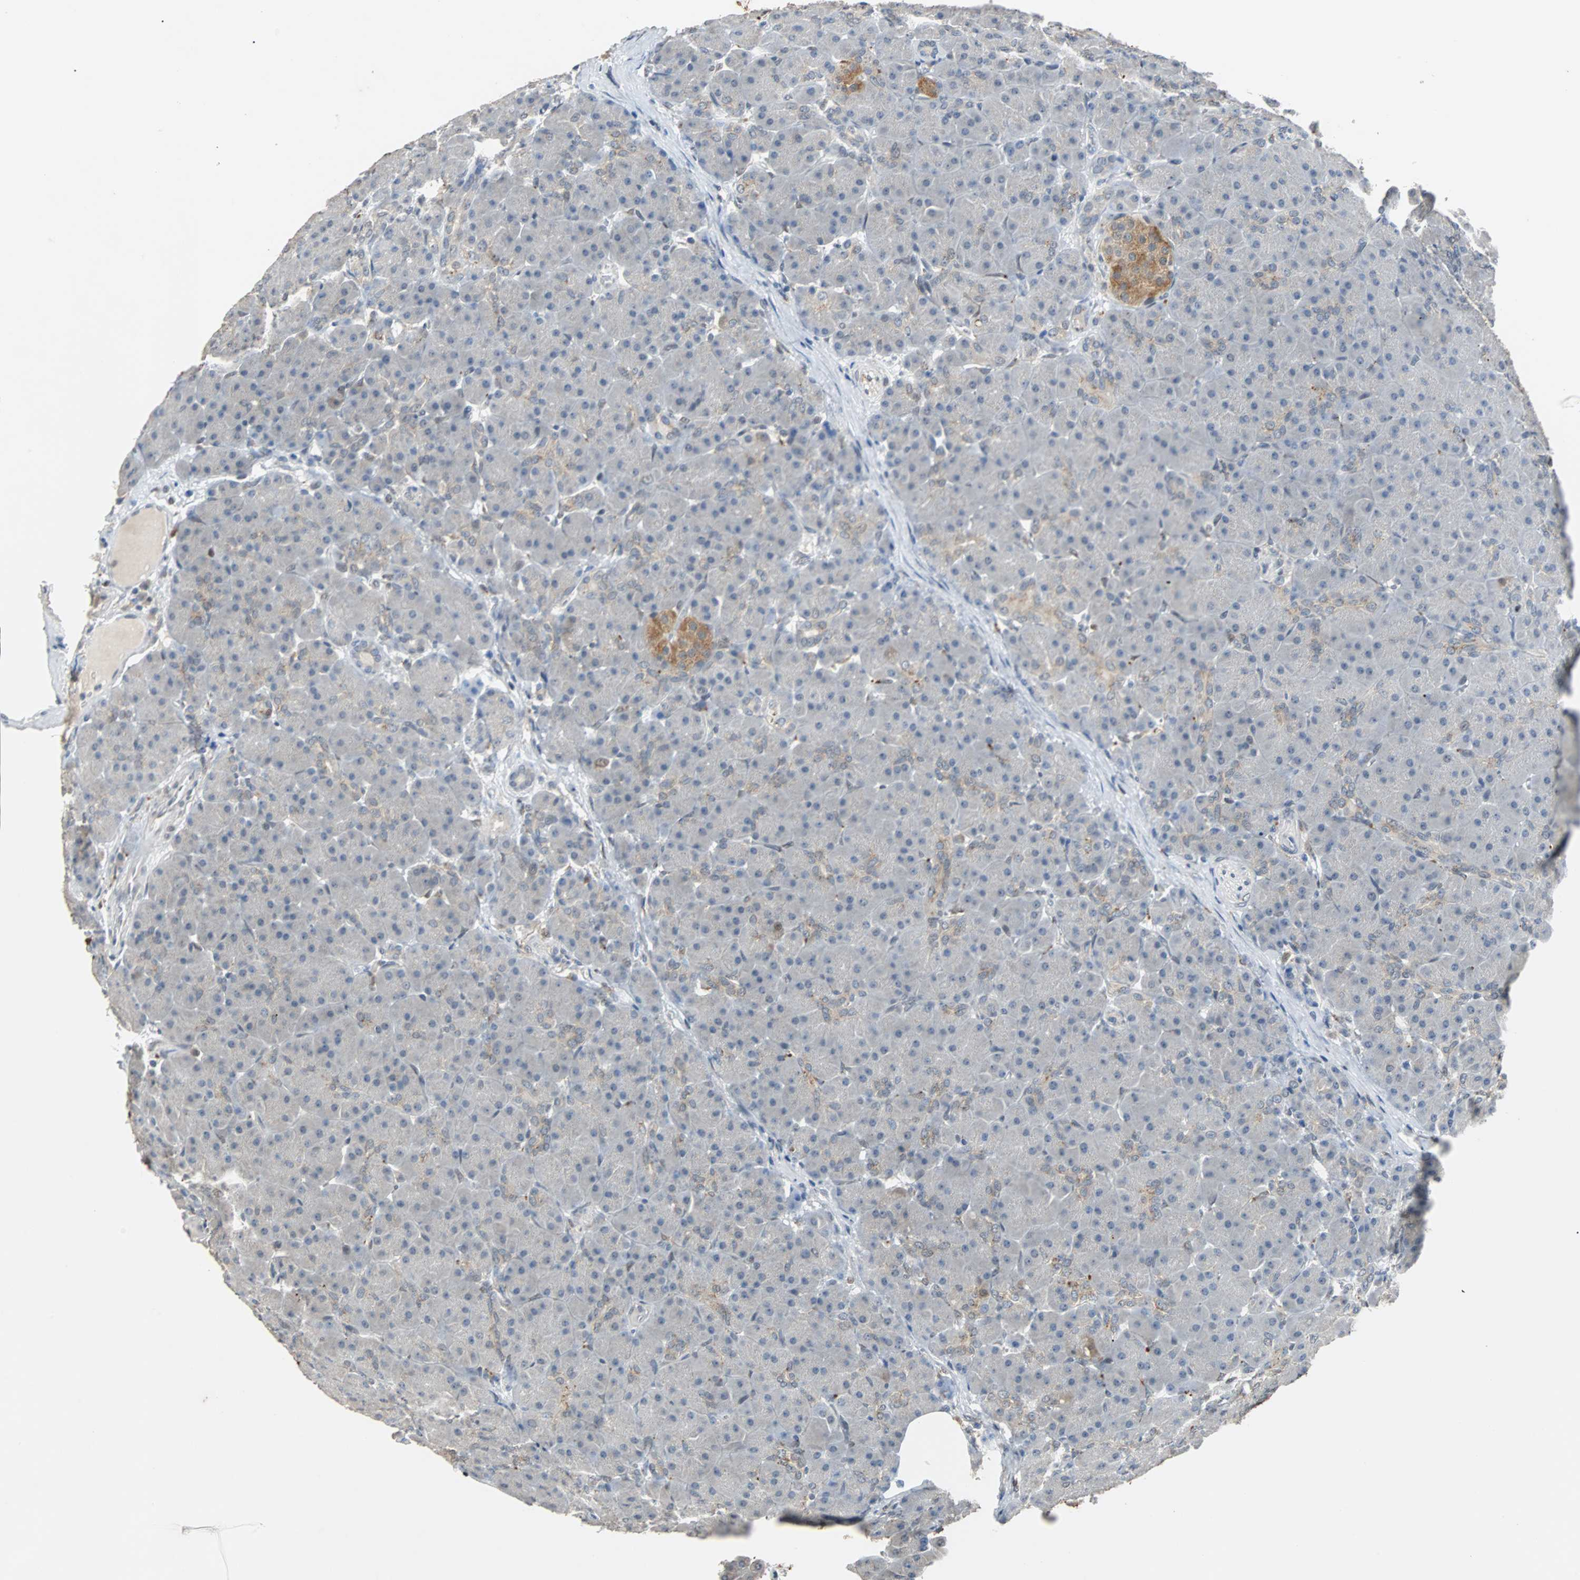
{"staining": {"intensity": "negative", "quantity": "none", "location": "none"}, "tissue": "pancreas", "cell_type": "Exocrine glandular cells", "image_type": "normal", "snomed": [{"axis": "morphology", "description": "Normal tissue, NOS"}, {"axis": "topography", "description": "Pancreas"}], "caption": "Micrograph shows no protein staining in exocrine glandular cells of normal pancreas. (DAB (3,3'-diaminobenzidine) immunohistochemistry with hematoxylin counter stain).", "gene": "HLX", "patient": {"sex": "male", "age": 66}}